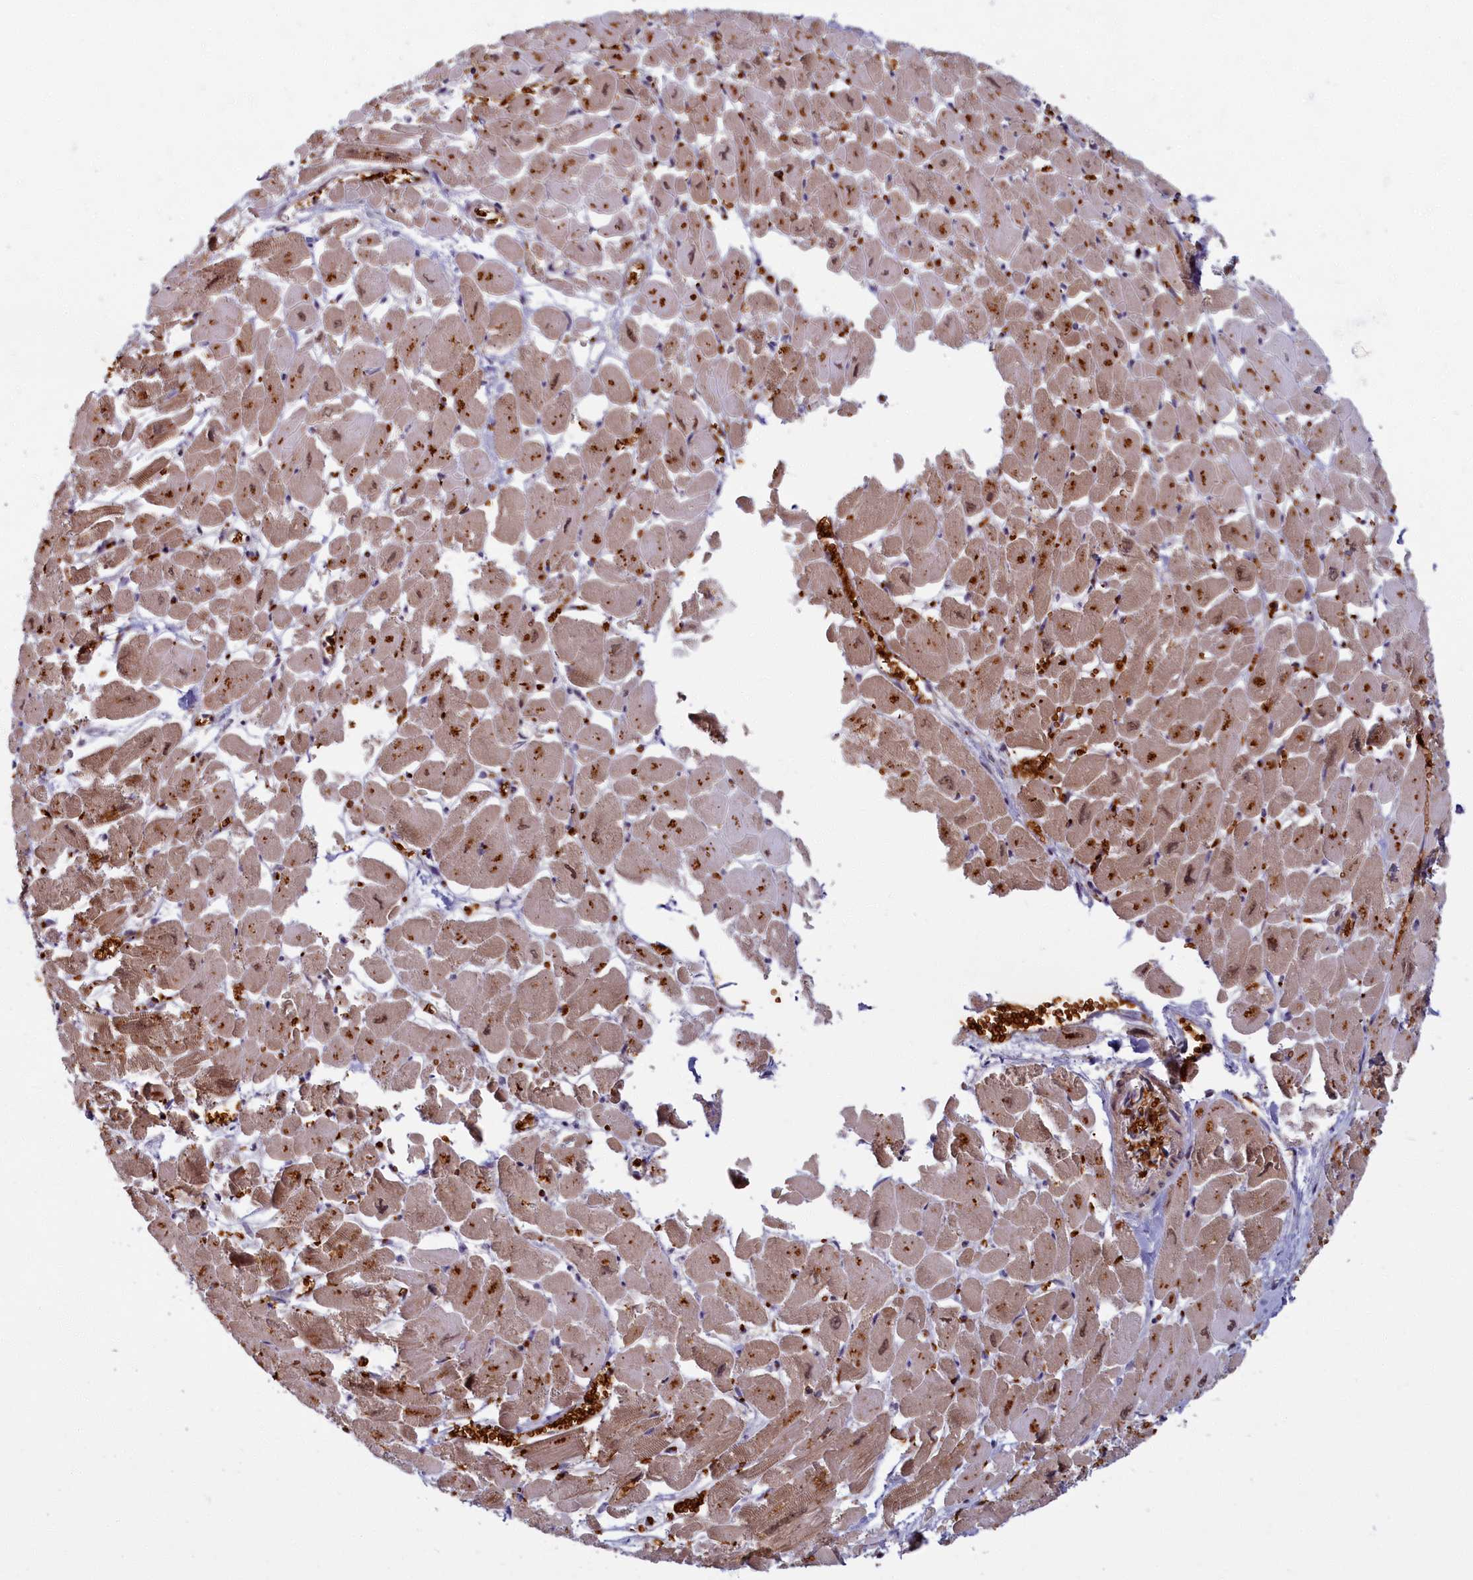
{"staining": {"intensity": "moderate", "quantity": ">75%", "location": "cytoplasmic/membranous"}, "tissue": "heart muscle", "cell_type": "Cardiomyocytes", "image_type": "normal", "snomed": [{"axis": "morphology", "description": "Normal tissue, NOS"}, {"axis": "topography", "description": "Heart"}], "caption": "Immunohistochemistry of normal heart muscle demonstrates medium levels of moderate cytoplasmic/membranous staining in approximately >75% of cardiomyocytes. (DAB (3,3'-diaminobenzidine) IHC with brightfield microscopy, high magnification).", "gene": "BLVRB", "patient": {"sex": "male", "age": 54}}